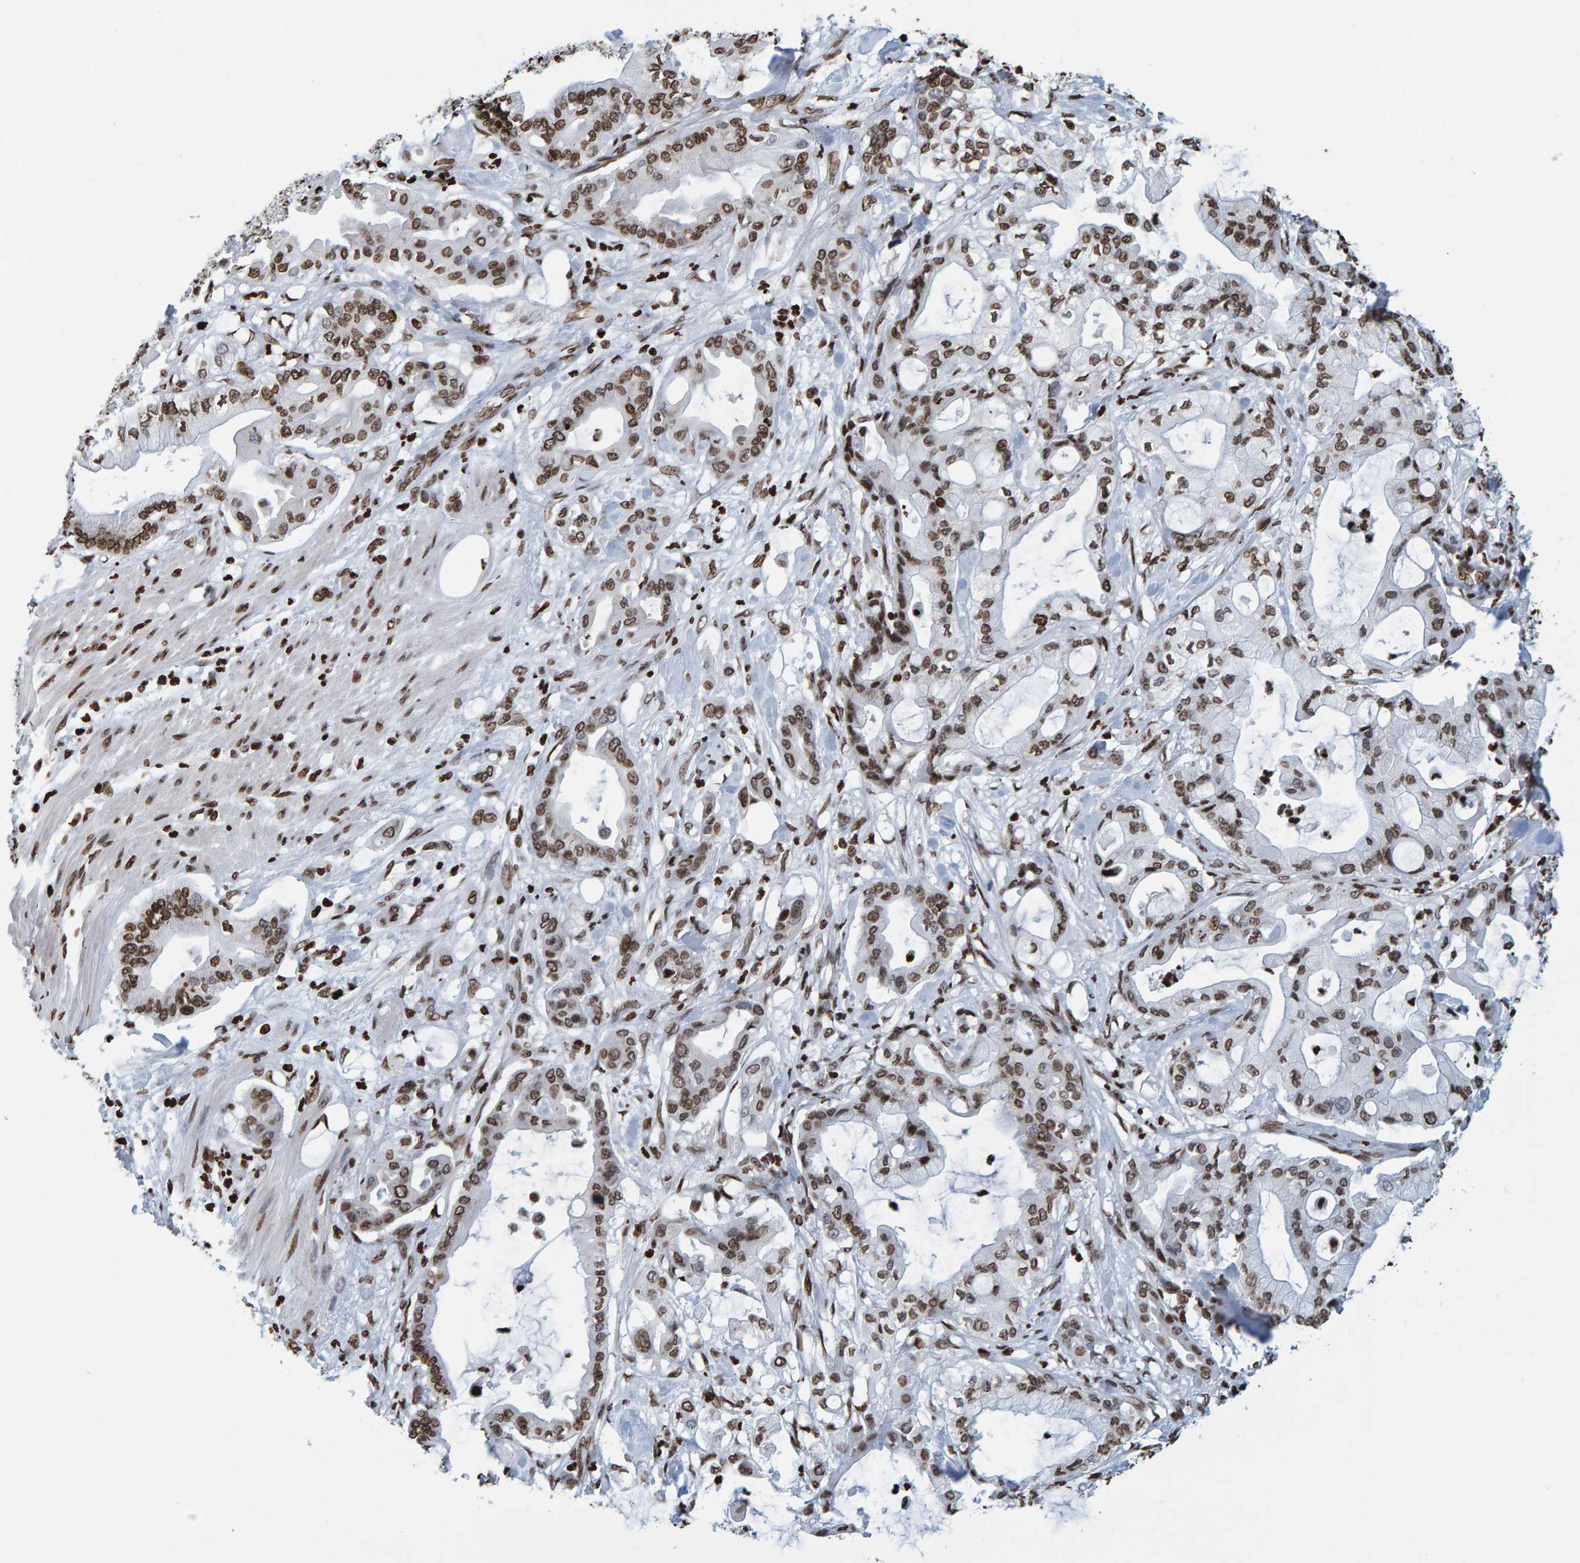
{"staining": {"intensity": "strong", "quantity": ">75%", "location": "nuclear"}, "tissue": "pancreatic cancer", "cell_type": "Tumor cells", "image_type": "cancer", "snomed": [{"axis": "morphology", "description": "Adenocarcinoma, NOS"}, {"axis": "morphology", "description": "Adenocarcinoma, metastatic, NOS"}, {"axis": "topography", "description": "Lymph node"}, {"axis": "topography", "description": "Pancreas"}, {"axis": "topography", "description": "Duodenum"}], "caption": "Pancreatic adenocarcinoma stained with DAB (3,3'-diaminobenzidine) IHC shows high levels of strong nuclear positivity in approximately >75% of tumor cells.", "gene": "BRF2", "patient": {"sex": "female", "age": 64}}